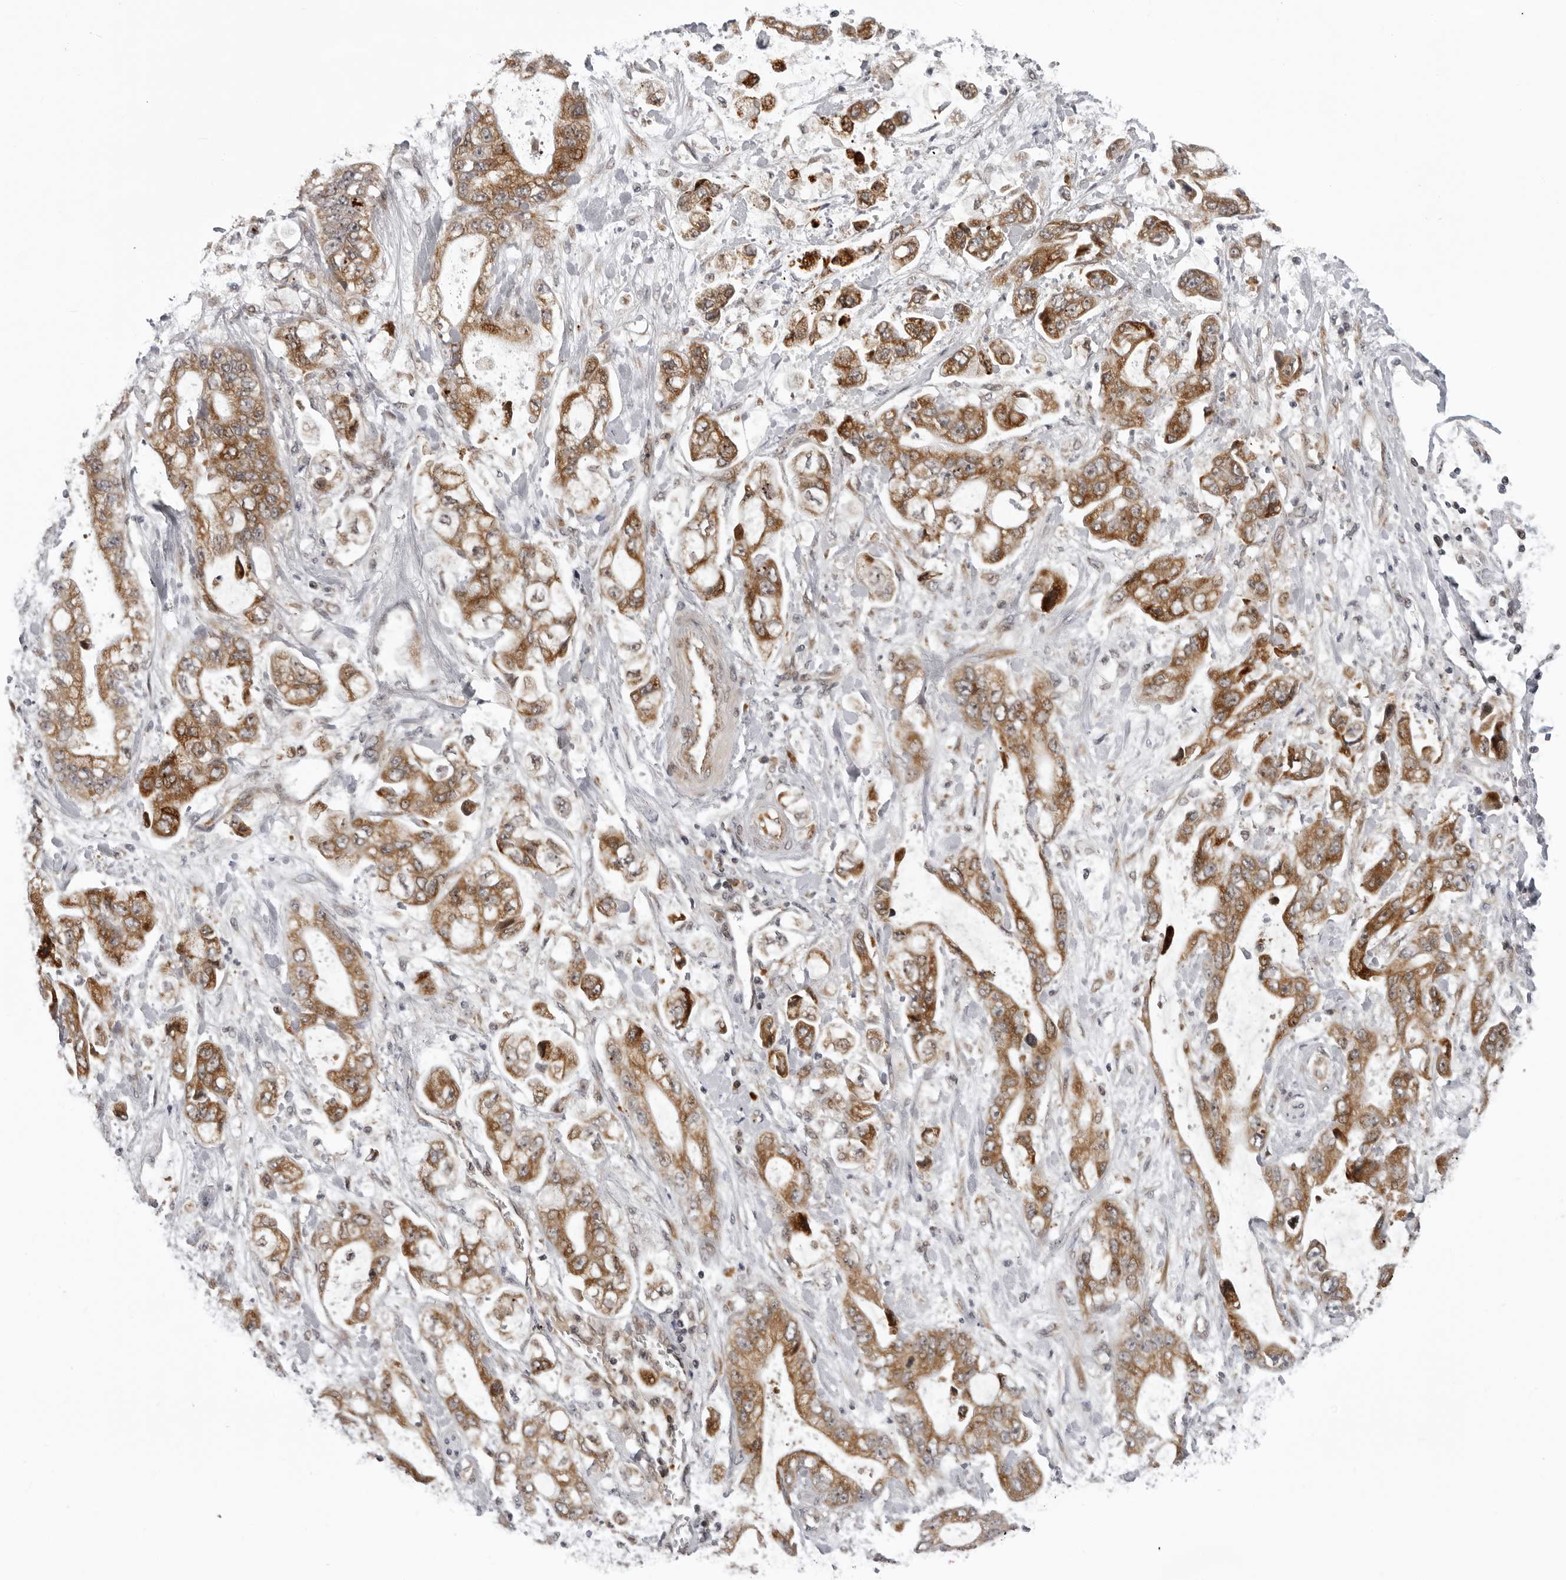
{"staining": {"intensity": "strong", "quantity": ">75%", "location": "cytoplasmic/membranous"}, "tissue": "stomach cancer", "cell_type": "Tumor cells", "image_type": "cancer", "snomed": [{"axis": "morphology", "description": "Normal tissue, NOS"}, {"axis": "morphology", "description": "Adenocarcinoma, NOS"}, {"axis": "topography", "description": "Stomach"}], "caption": "Protein expression analysis of stomach cancer (adenocarcinoma) shows strong cytoplasmic/membranous expression in about >75% of tumor cells.", "gene": "GCSAML", "patient": {"sex": "male", "age": 62}}